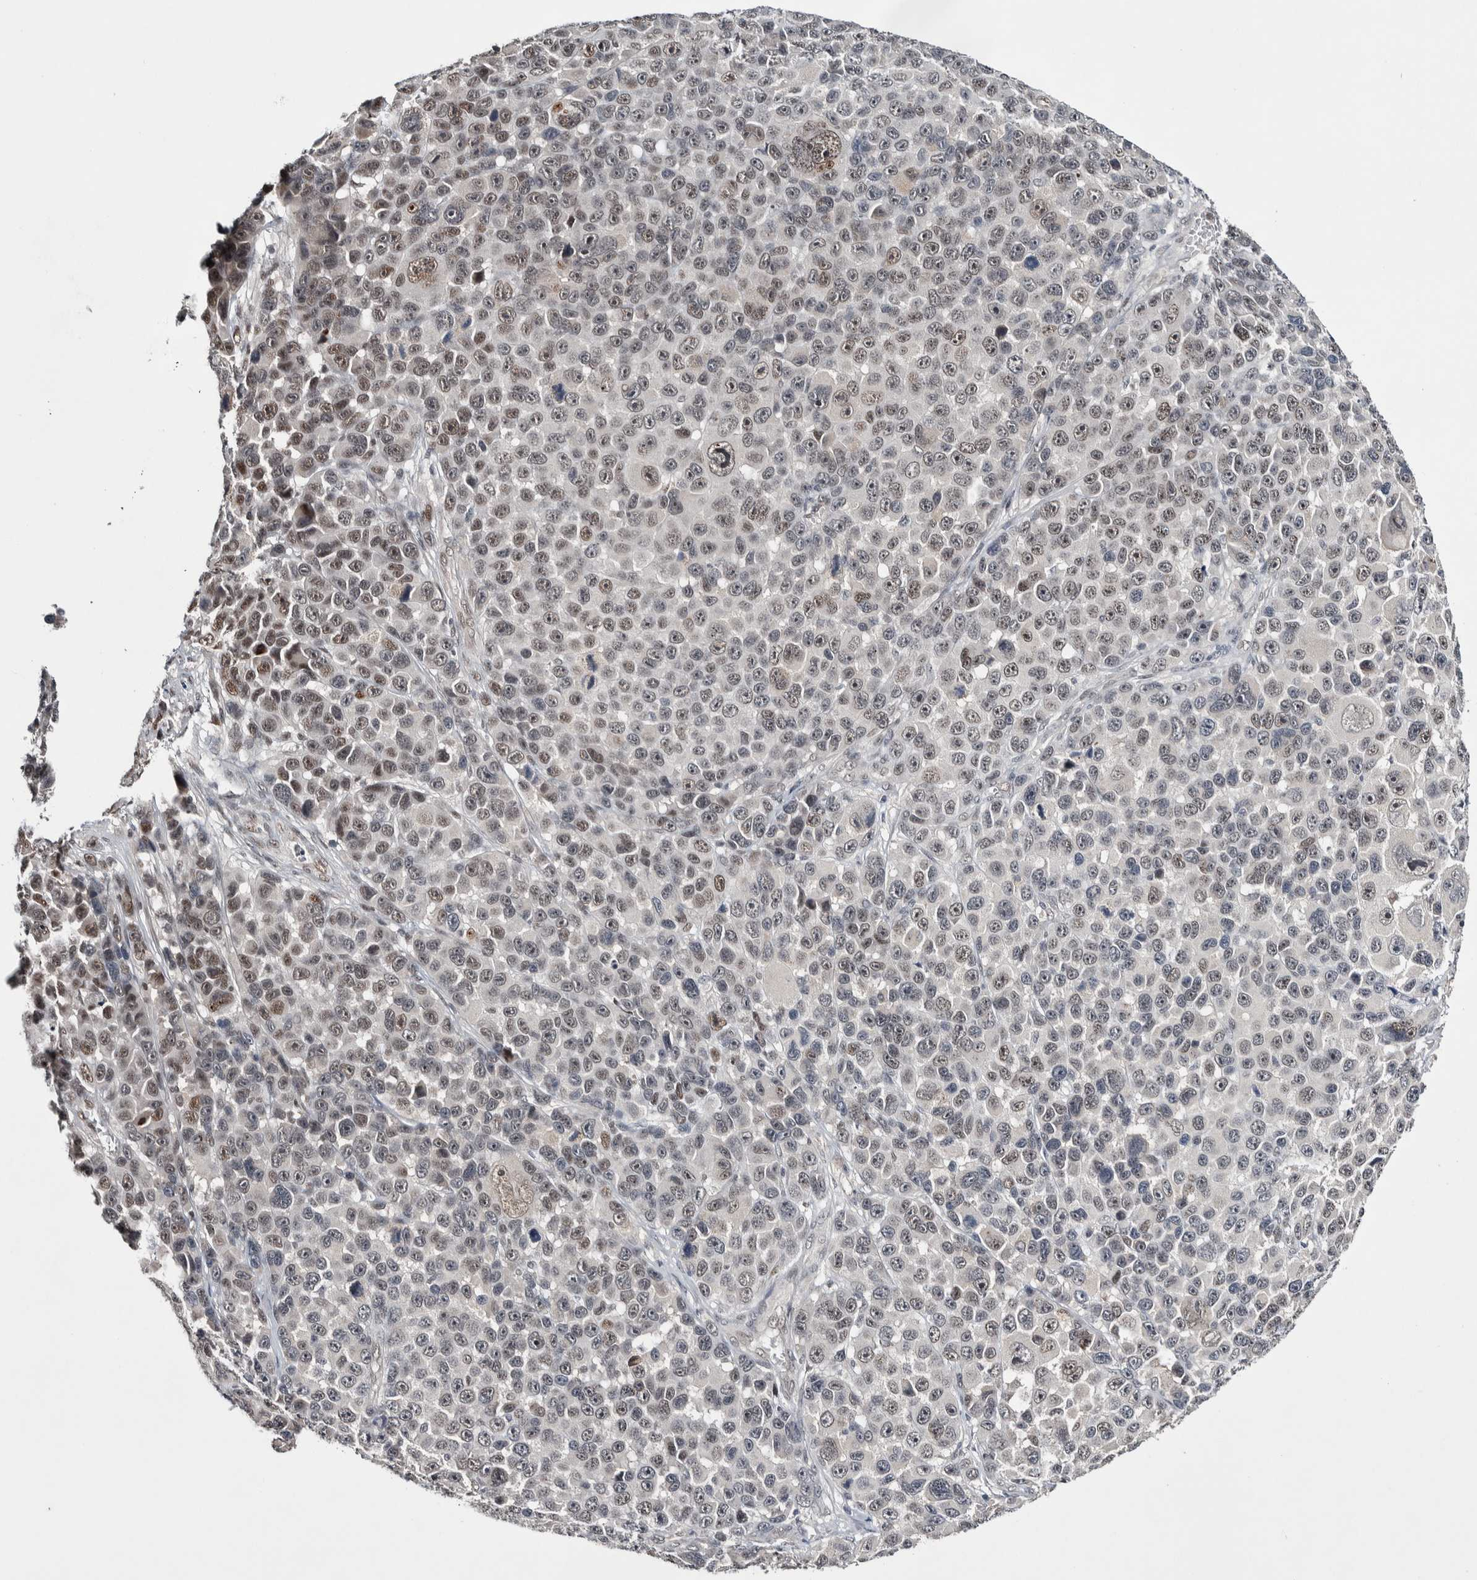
{"staining": {"intensity": "weak", "quantity": "25%-75%", "location": "nuclear"}, "tissue": "melanoma", "cell_type": "Tumor cells", "image_type": "cancer", "snomed": [{"axis": "morphology", "description": "Malignant melanoma, NOS"}, {"axis": "topography", "description": "Skin"}], "caption": "Protein expression analysis of human melanoma reveals weak nuclear staining in about 25%-75% of tumor cells. (IHC, brightfield microscopy, high magnification).", "gene": "ASPN", "patient": {"sex": "male", "age": 53}}